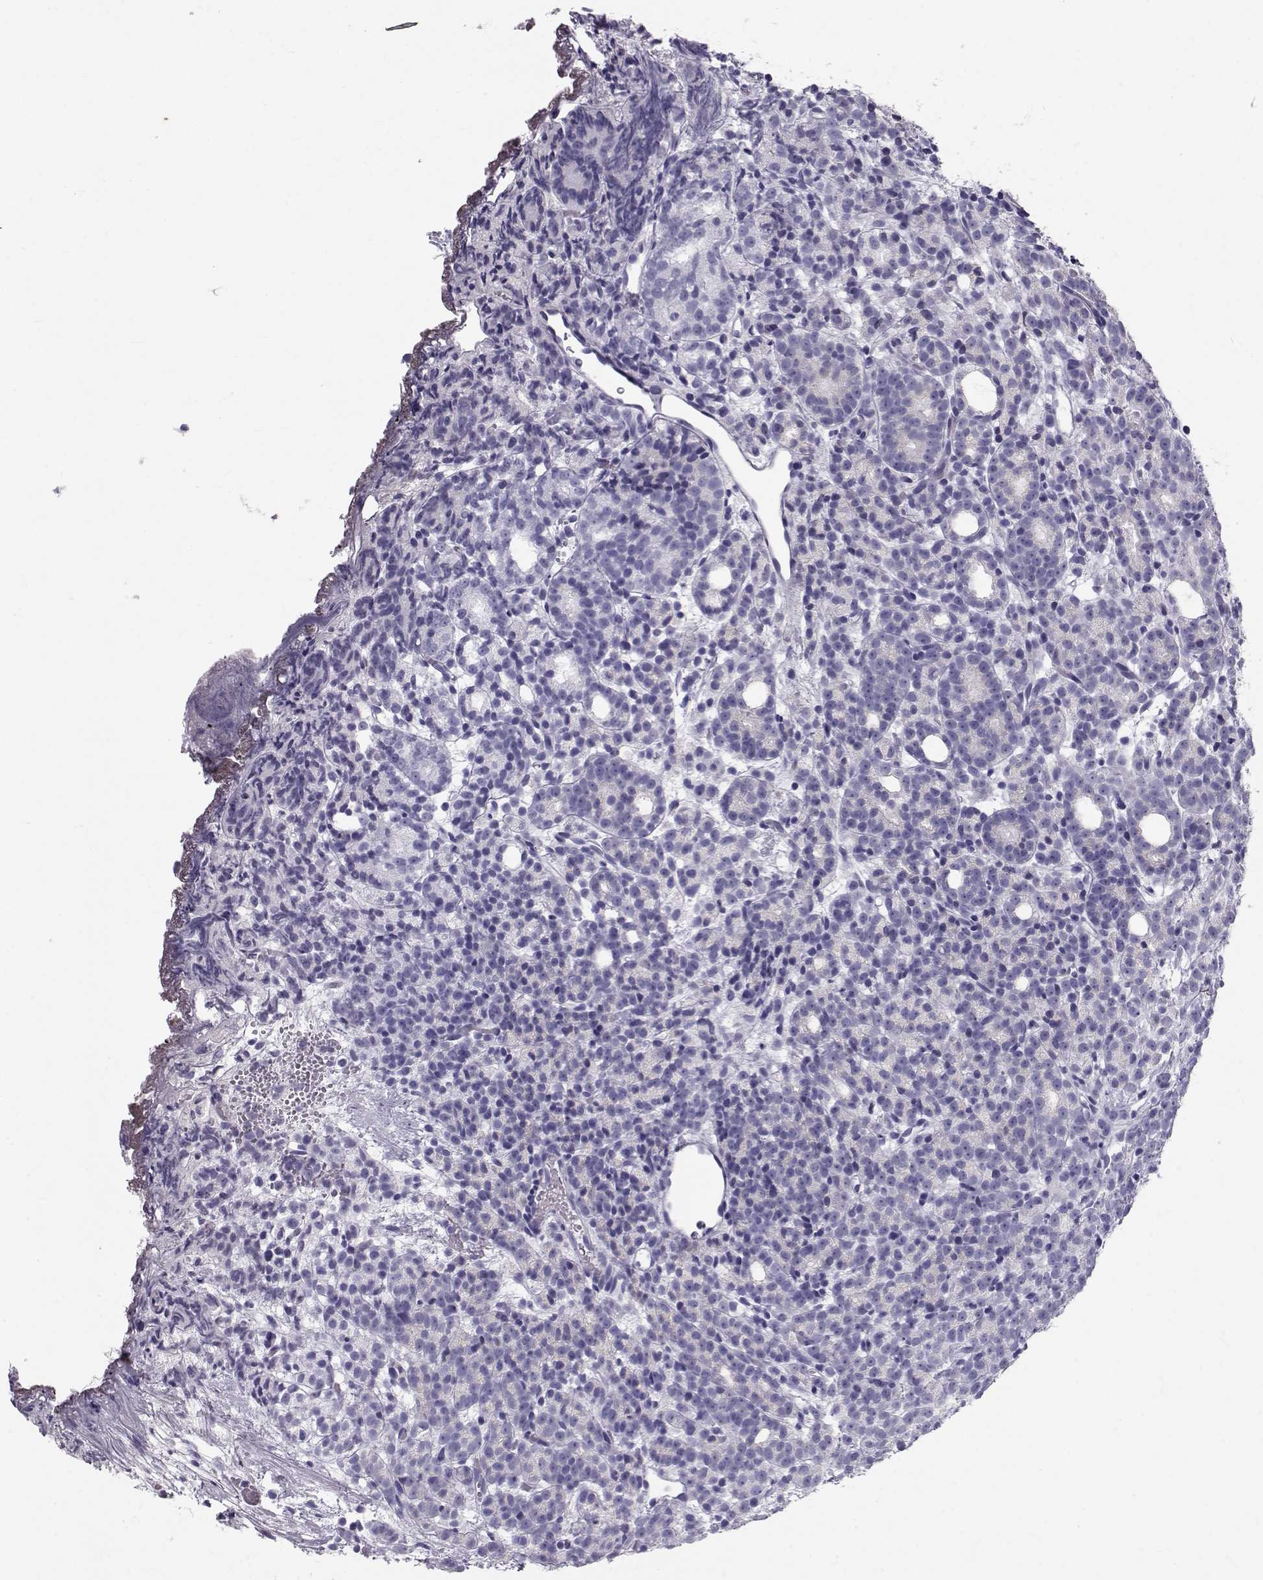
{"staining": {"intensity": "negative", "quantity": "none", "location": "none"}, "tissue": "prostate cancer", "cell_type": "Tumor cells", "image_type": "cancer", "snomed": [{"axis": "morphology", "description": "Adenocarcinoma, High grade"}, {"axis": "topography", "description": "Prostate"}], "caption": "The histopathology image exhibits no staining of tumor cells in prostate cancer.", "gene": "GPR26", "patient": {"sex": "male", "age": 53}}